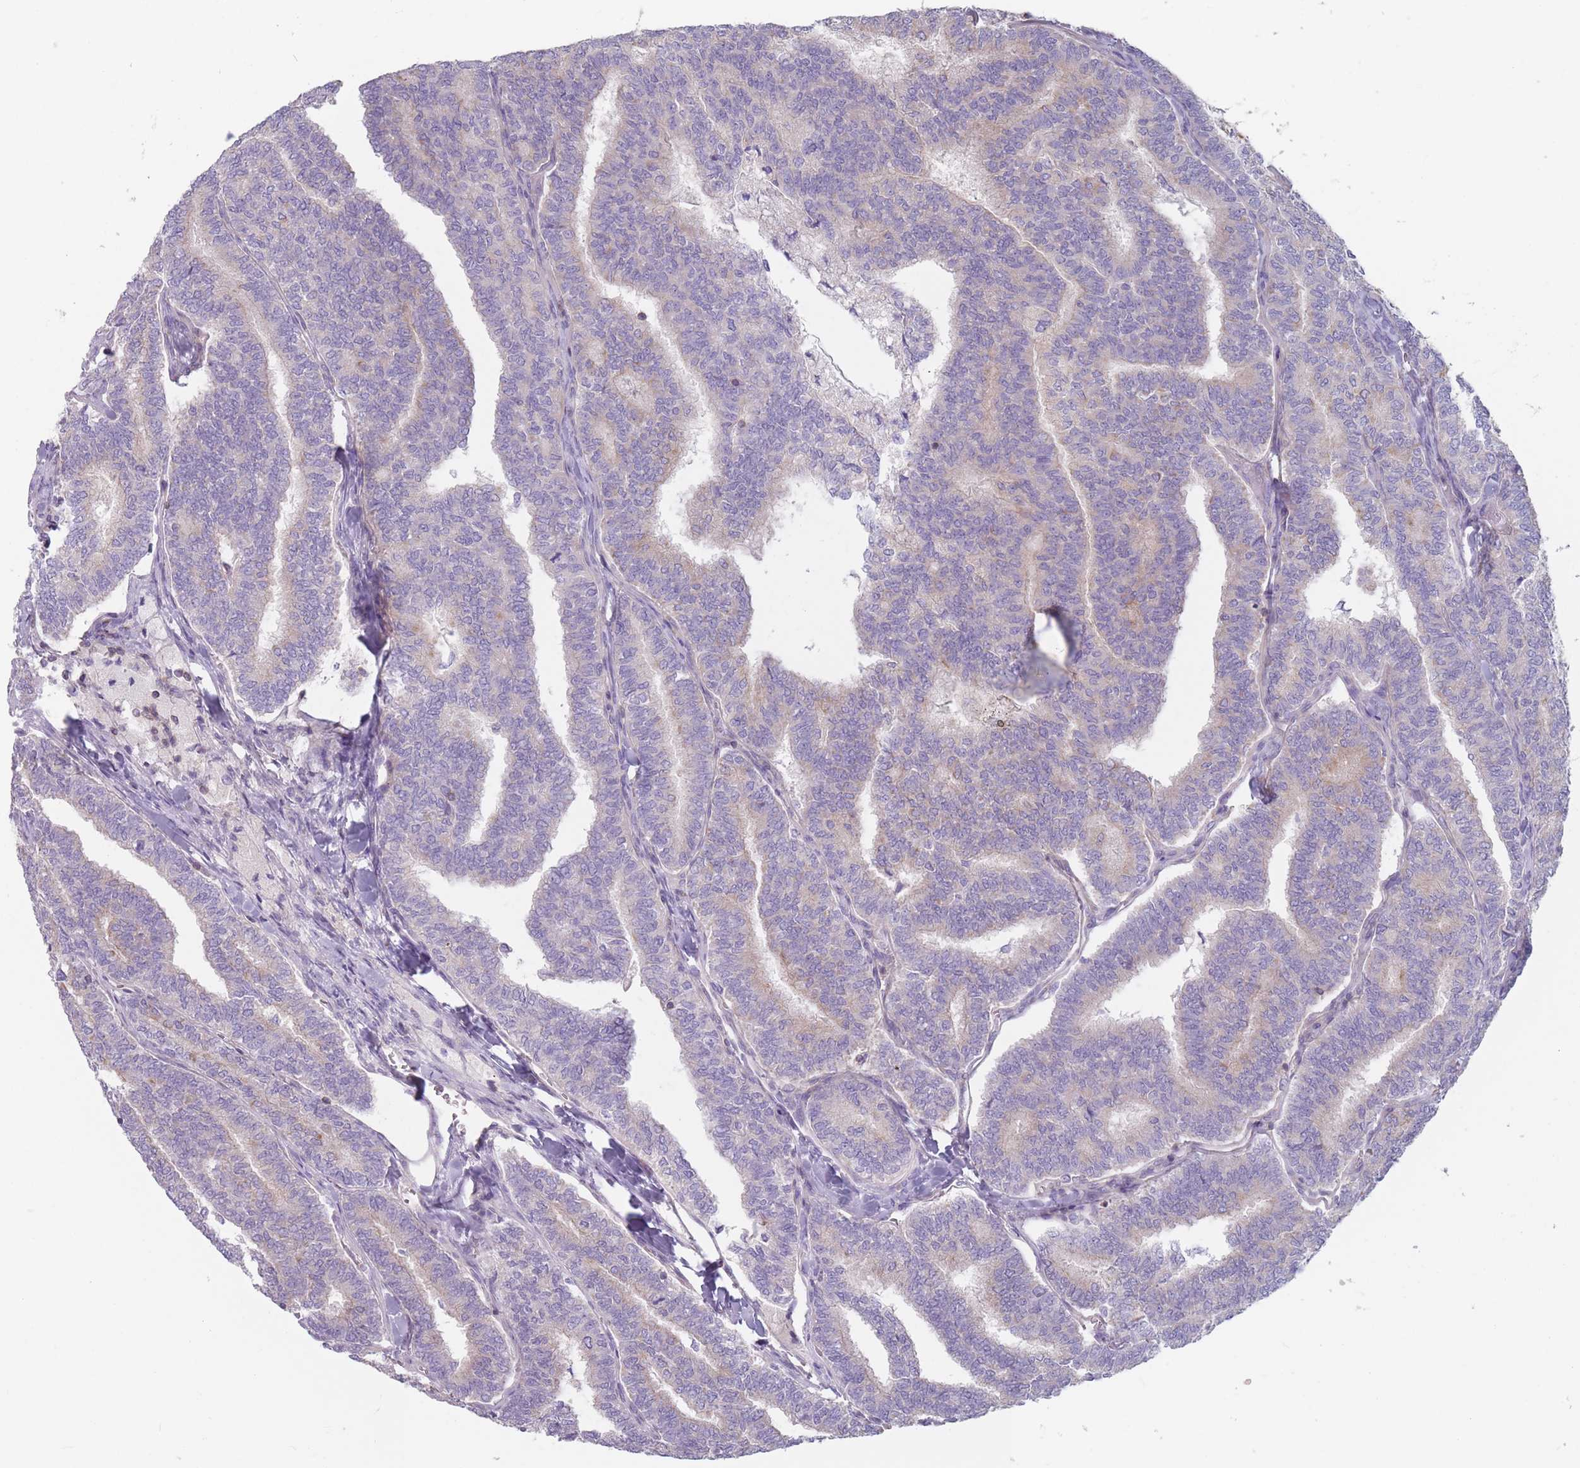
{"staining": {"intensity": "negative", "quantity": "none", "location": "none"}, "tissue": "thyroid cancer", "cell_type": "Tumor cells", "image_type": "cancer", "snomed": [{"axis": "morphology", "description": "Papillary adenocarcinoma, NOS"}, {"axis": "topography", "description": "Thyroid gland"}], "caption": "Immunohistochemical staining of papillary adenocarcinoma (thyroid) demonstrates no significant staining in tumor cells.", "gene": "HSBP1L1", "patient": {"sex": "female", "age": 35}}